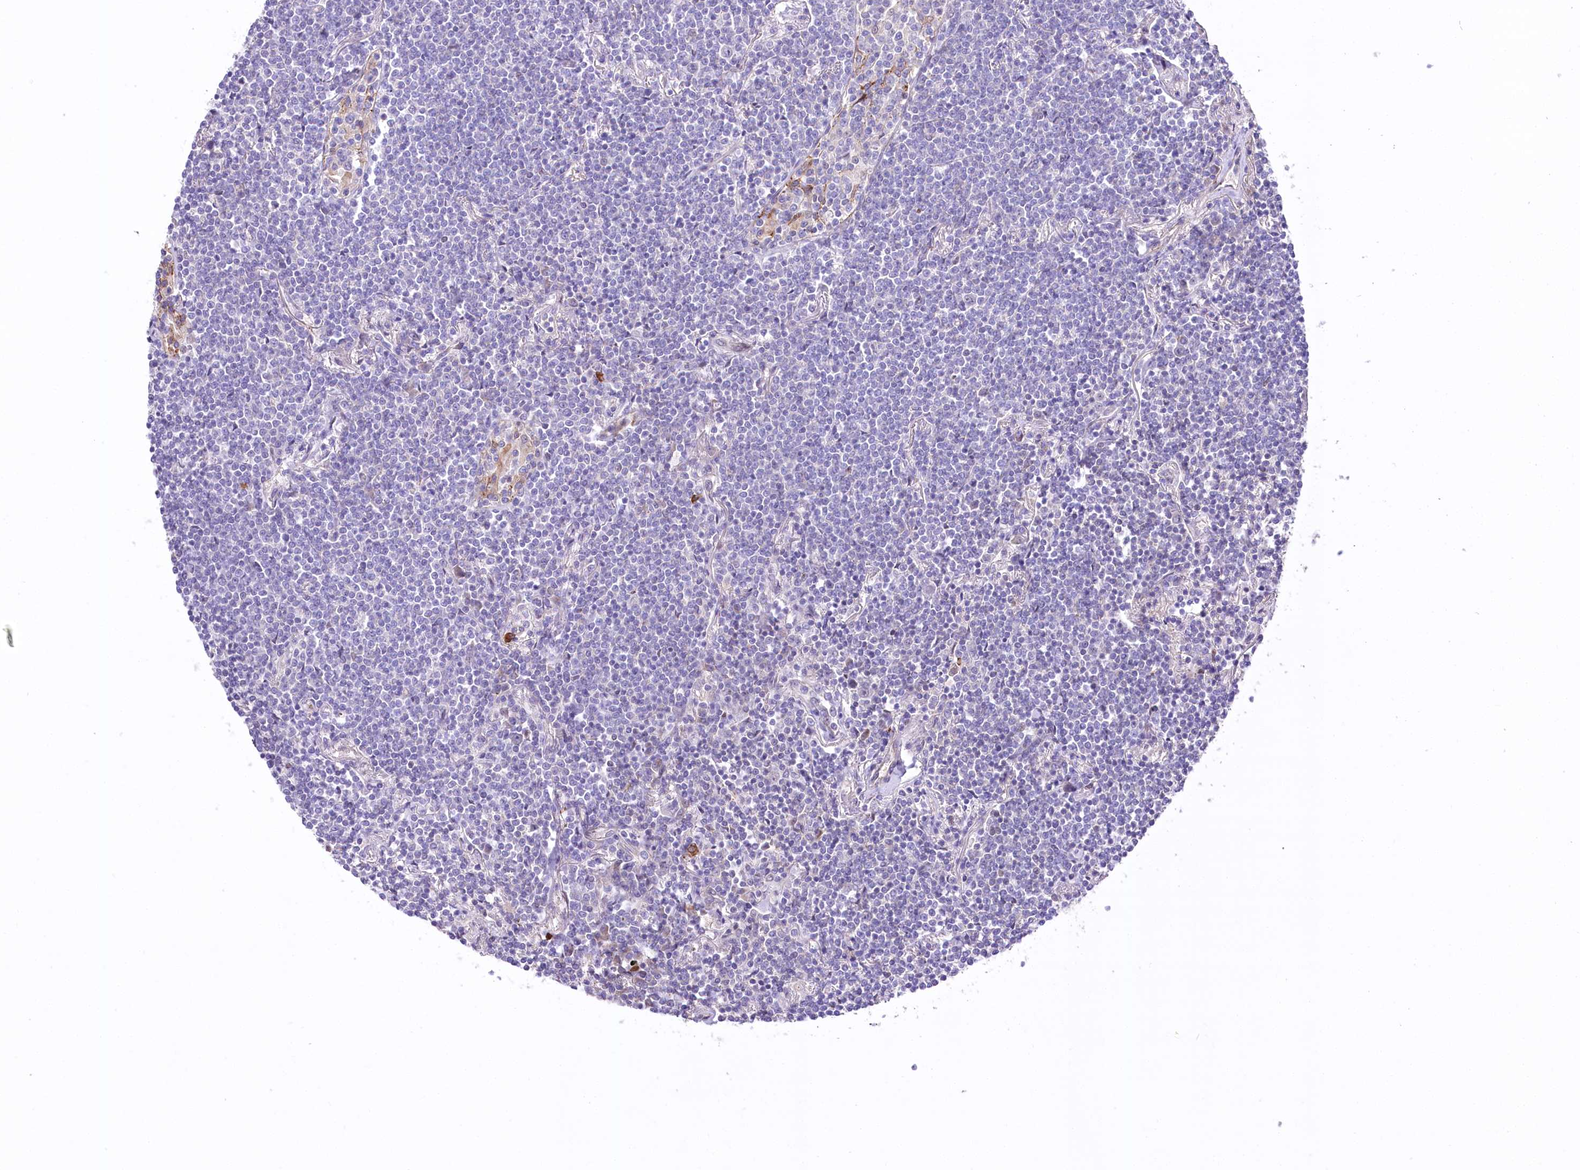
{"staining": {"intensity": "negative", "quantity": "none", "location": "none"}, "tissue": "lymphoma", "cell_type": "Tumor cells", "image_type": "cancer", "snomed": [{"axis": "morphology", "description": "Malignant lymphoma, non-Hodgkin's type, Low grade"}, {"axis": "topography", "description": "Lung"}], "caption": "Immunohistochemical staining of low-grade malignant lymphoma, non-Hodgkin's type demonstrates no significant expression in tumor cells. (DAB immunohistochemistry (IHC) with hematoxylin counter stain).", "gene": "CEP164", "patient": {"sex": "female", "age": 71}}